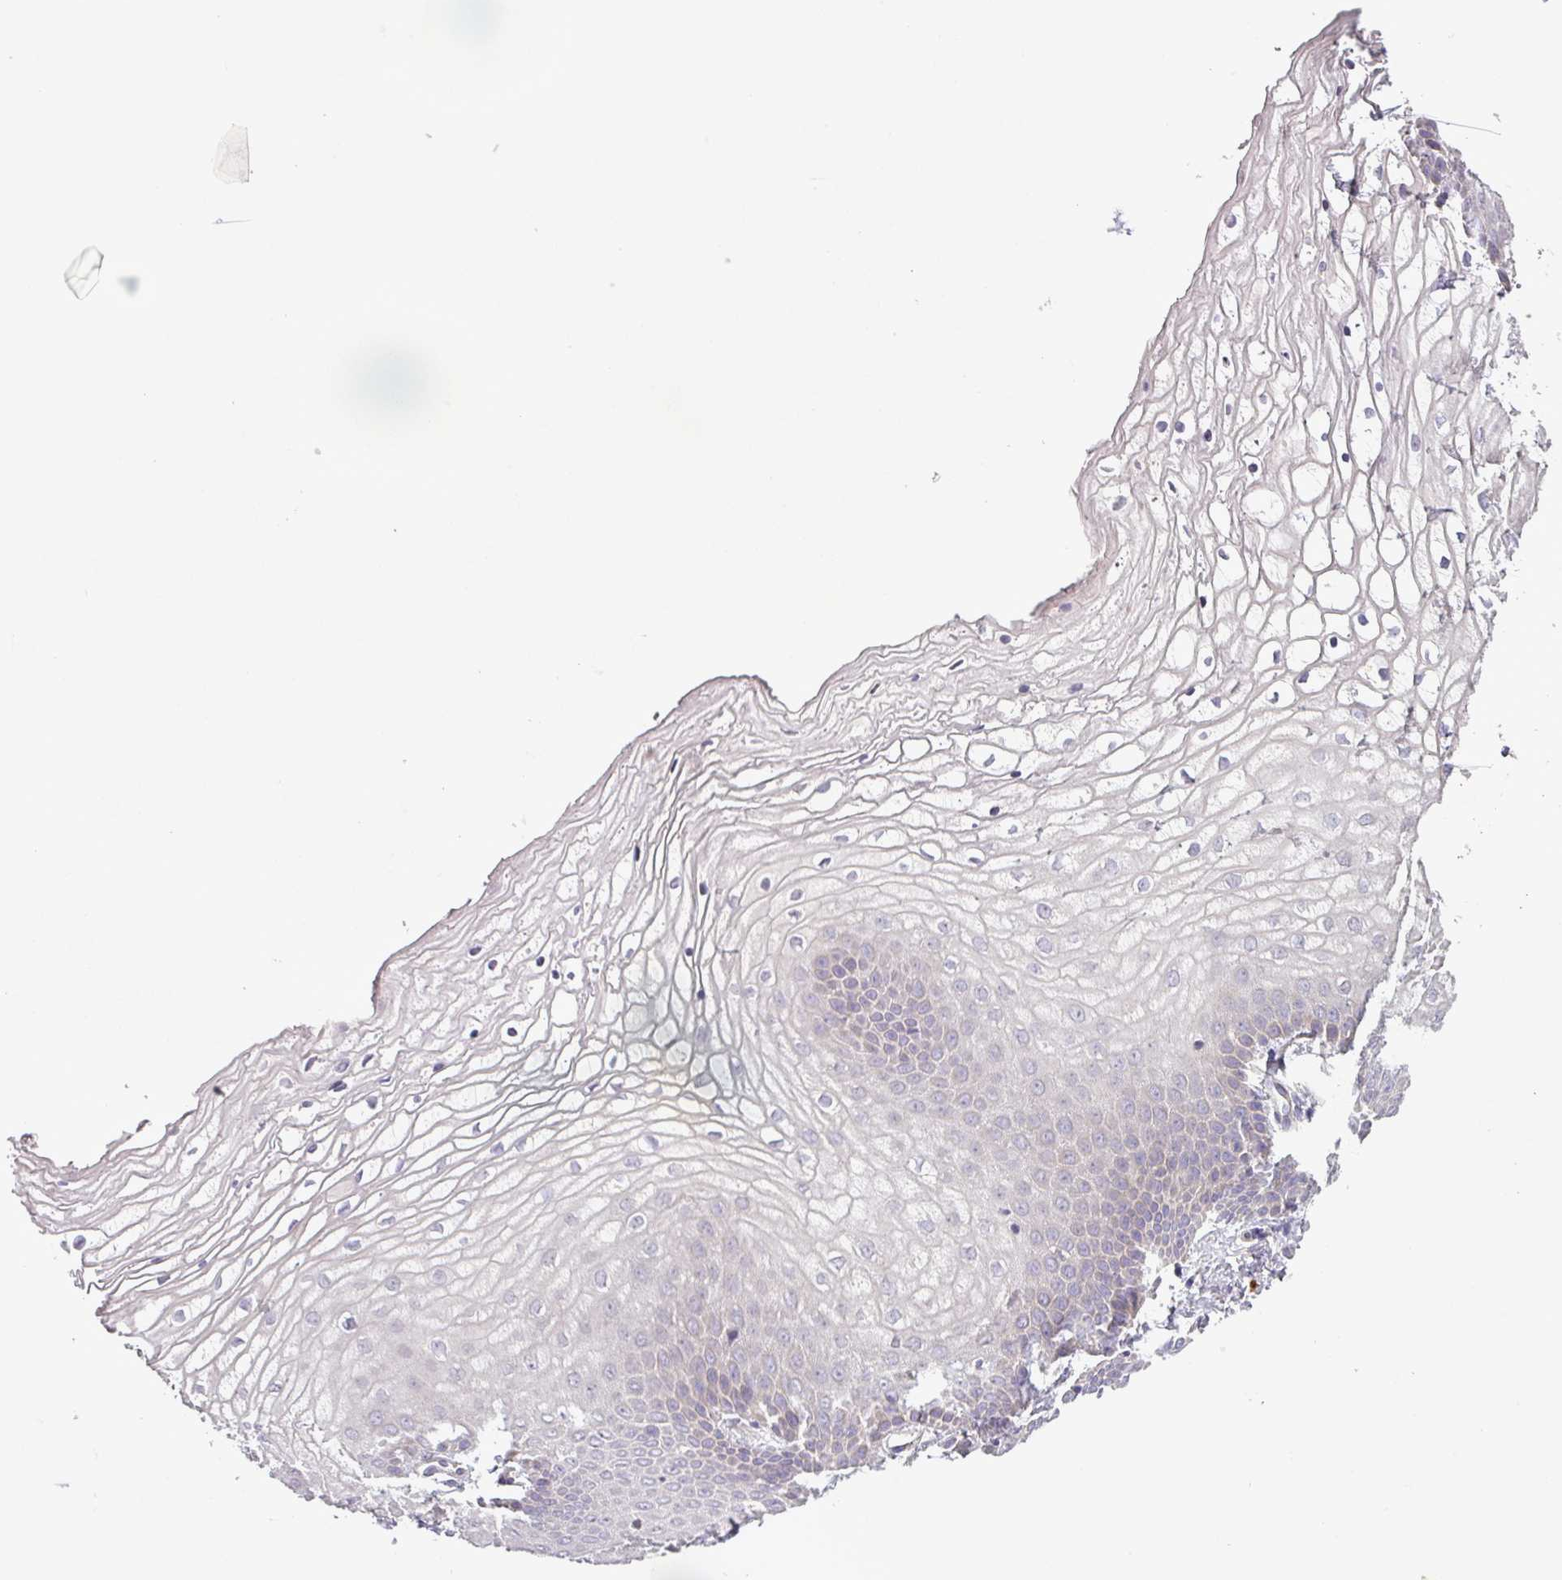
{"staining": {"intensity": "weak", "quantity": "<25%", "location": "cytoplasmic/membranous"}, "tissue": "vagina", "cell_type": "Squamous epithelial cells", "image_type": "normal", "snomed": [{"axis": "morphology", "description": "Normal tissue, NOS"}, {"axis": "topography", "description": "Vagina"}], "caption": "The immunohistochemistry photomicrograph has no significant staining in squamous epithelial cells of vagina.", "gene": "MOCS3", "patient": {"sex": "female", "age": 68}}